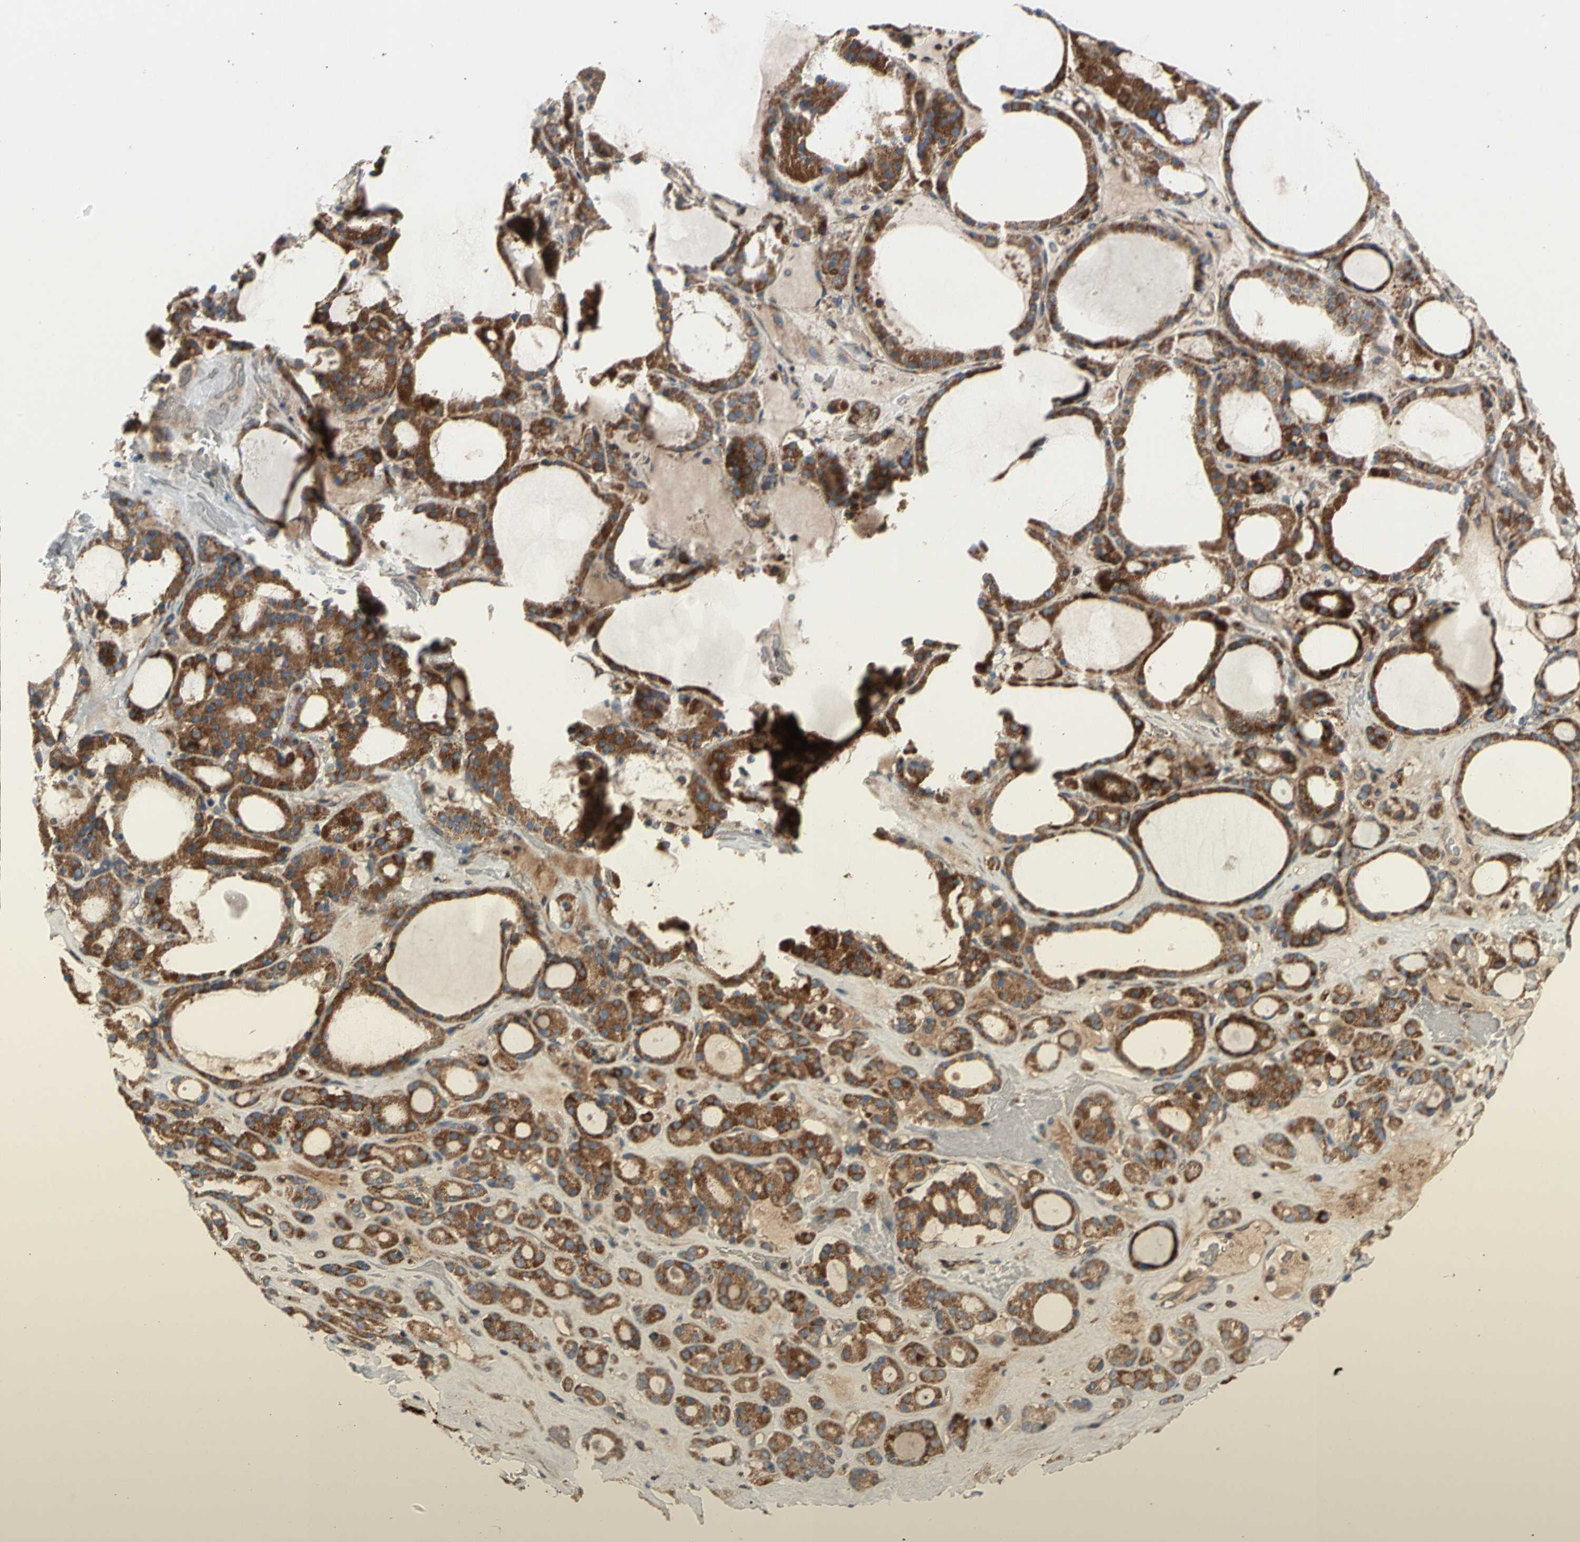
{"staining": {"intensity": "strong", "quantity": ">75%", "location": "cytoplasmic/membranous"}, "tissue": "thyroid gland", "cell_type": "Glandular cells", "image_type": "normal", "snomed": [{"axis": "morphology", "description": "Normal tissue, NOS"}, {"axis": "topography", "description": "Thyroid gland"}], "caption": "Protein staining of normal thyroid gland shows strong cytoplasmic/membranous positivity in about >75% of glandular cells.", "gene": "GALNT5", "patient": {"sex": "female", "age": 75}}